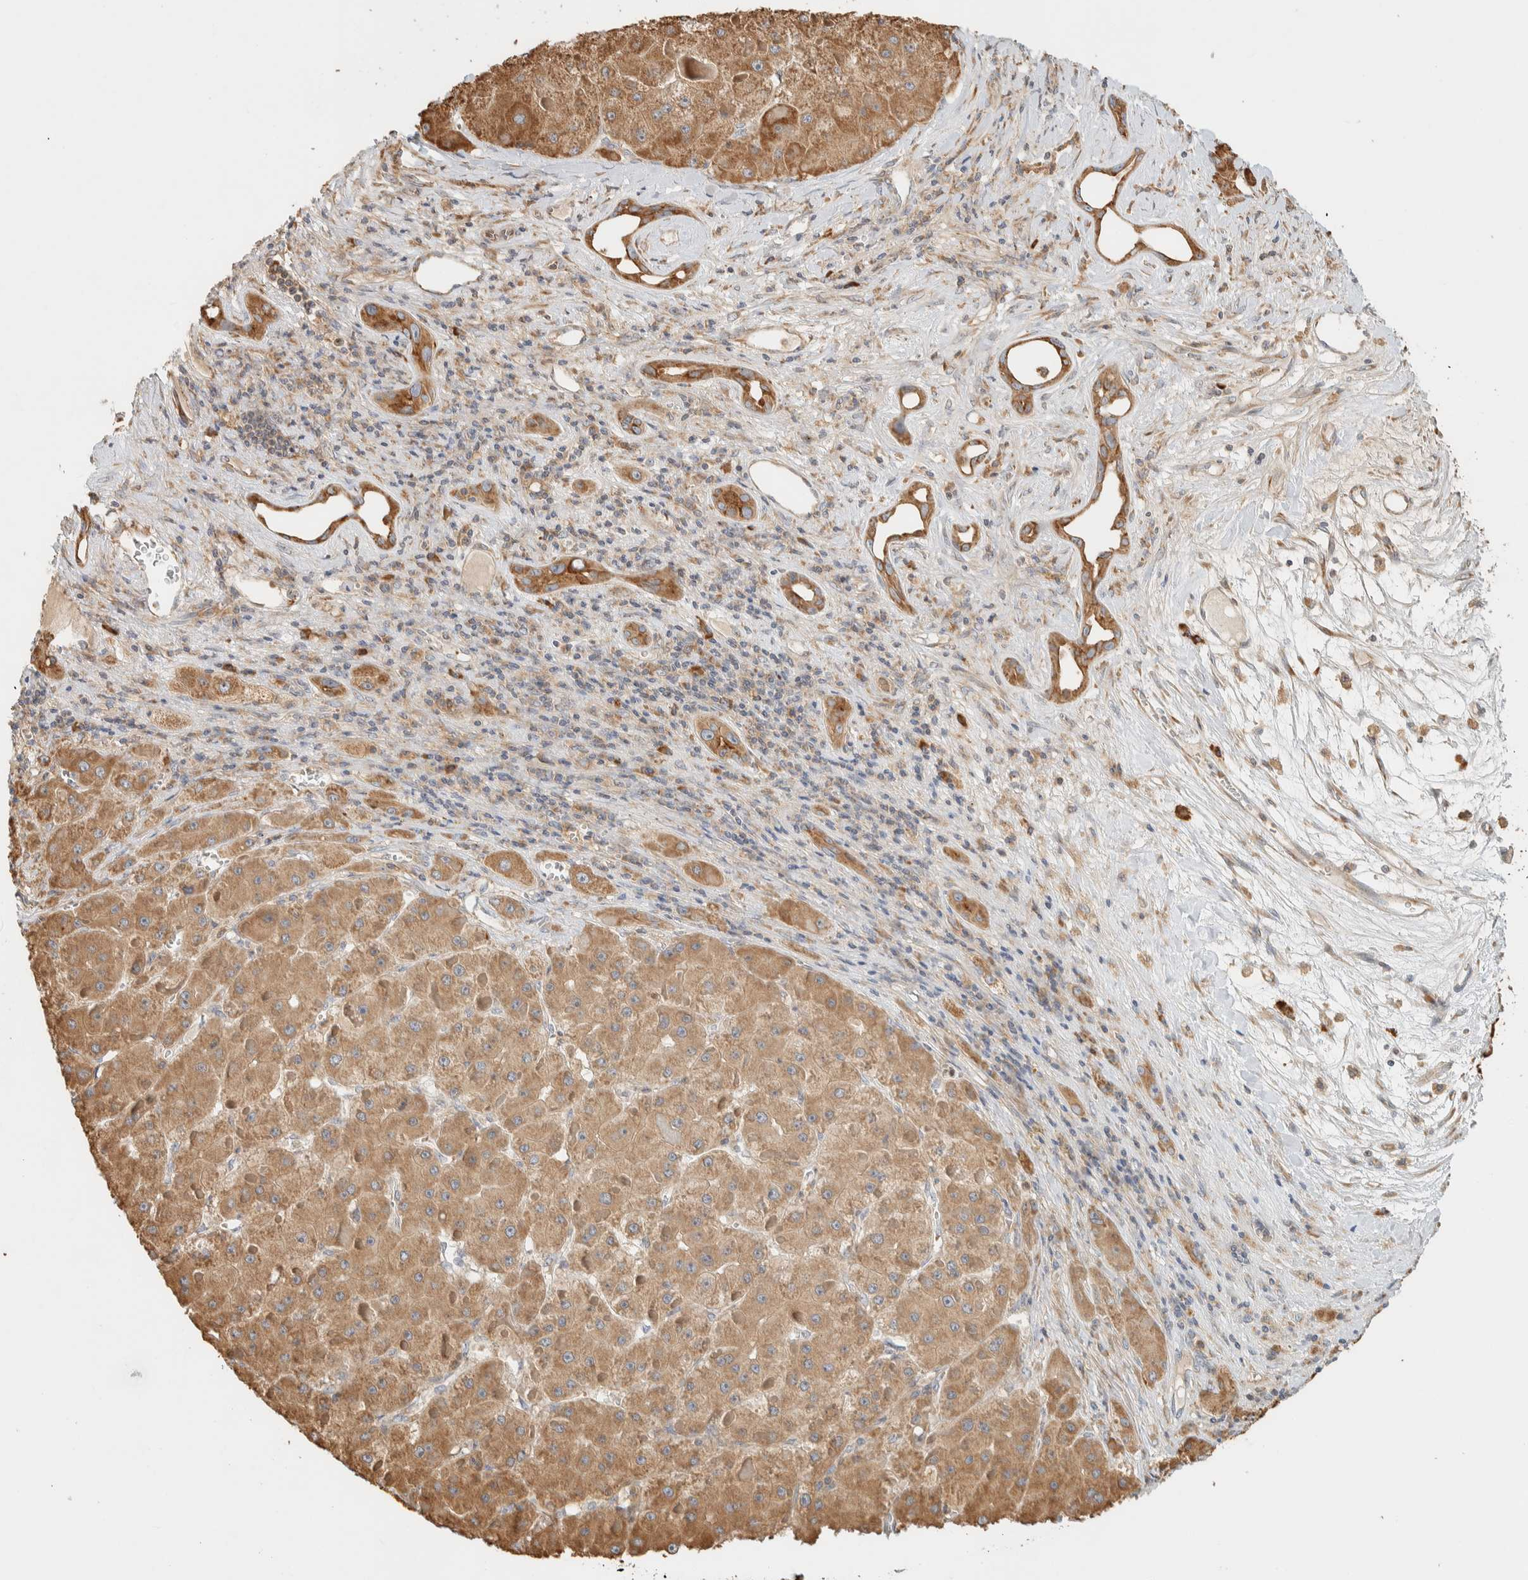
{"staining": {"intensity": "moderate", "quantity": ">75%", "location": "cytoplasmic/membranous"}, "tissue": "liver cancer", "cell_type": "Tumor cells", "image_type": "cancer", "snomed": [{"axis": "morphology", "description": "Carcinoma, Hepatocellular, NOS"}, {"axis": "topography", "description": "Liver"}], "caption": "Tumor cells show medium levels of moderate cytoplasmic/membranous positivity in about >75% of cells in liver cancer (hepatocellular carcinoma).", "gene": "RAB11FIP1", "patient": {"sex": "female", "age": 73}}